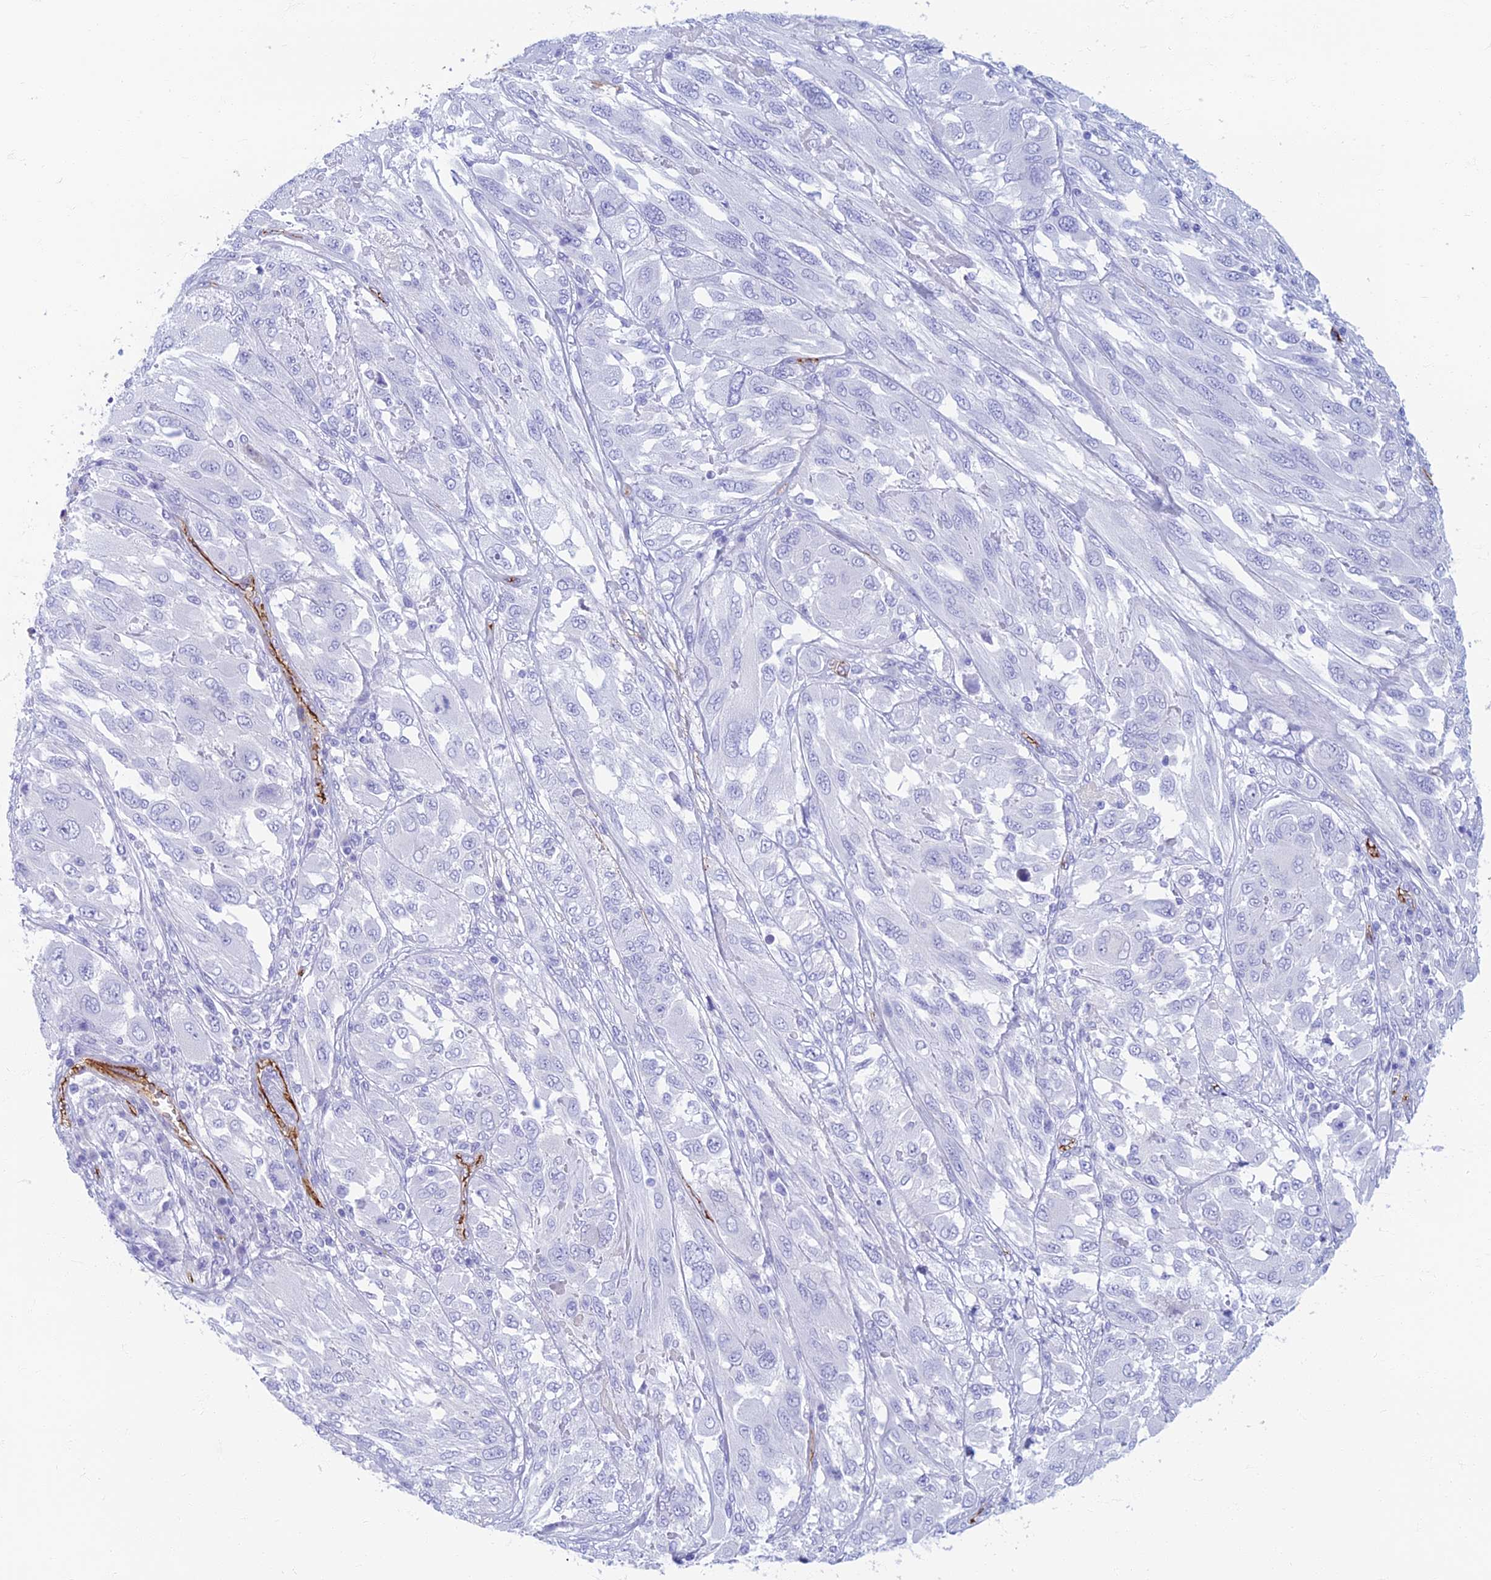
{"staining": {"intensity": "negative", "quantity": "none", "location": "none"}, "tissue": "melanoma", "cell_type": "Tumor cells", "image_type": "cancer", "snomed": [{"axis": "morphology", "description": "Malignant melanoma, NOS"}, {"axis": "topography", "description": "Skin"}], "caption": "The image reveals no significant expression in tumor cells of melanoma.", "gene": "ETFRF1", "patient": {"sex": "female", "age": 91}}